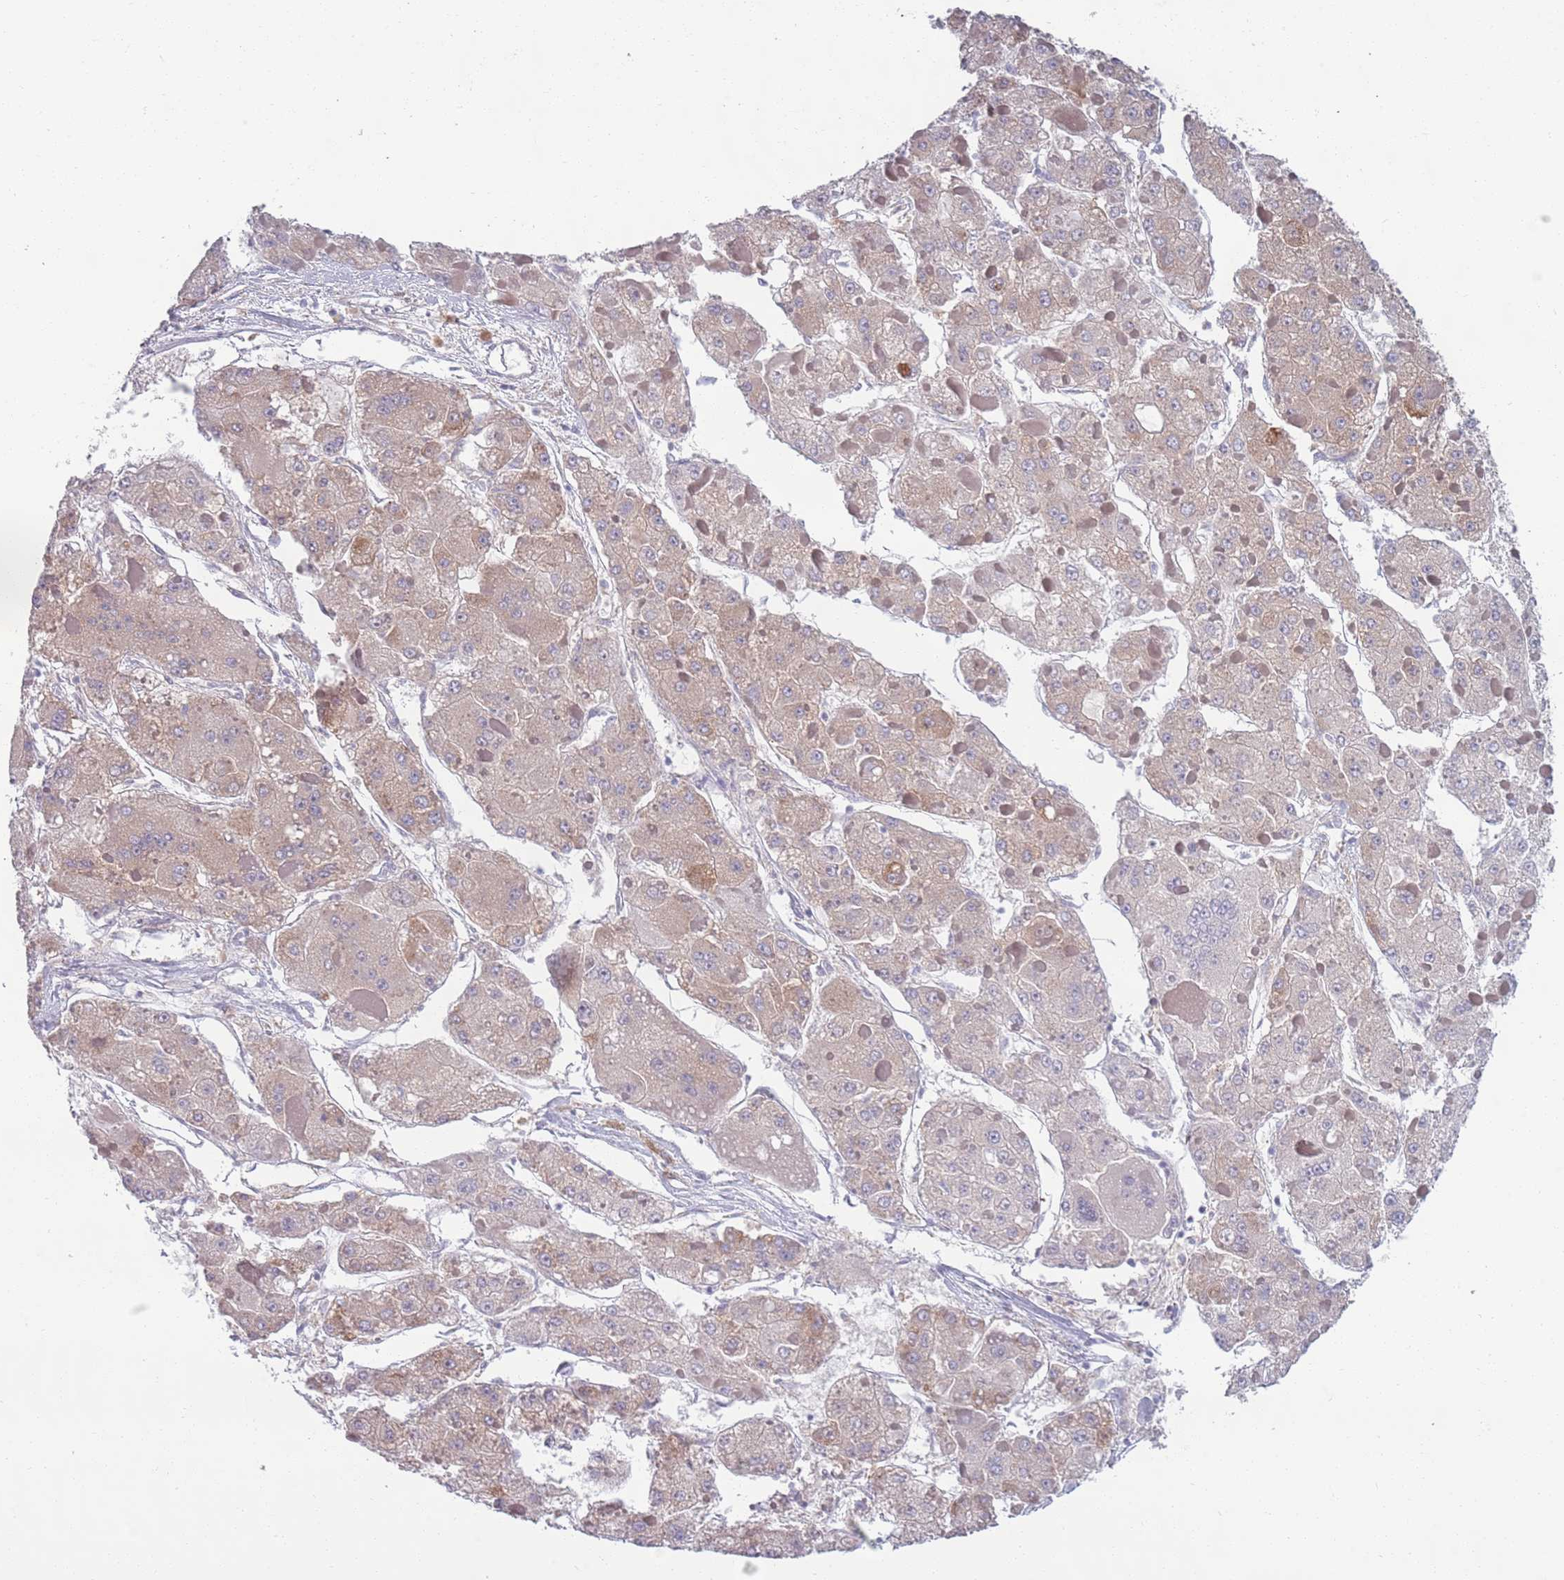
{"staining": {"intensity": "weak", "quantity": ">75%", "location": "cytoplasmic/membranous"}, "tissue": "liver cancer", "cell_type": "Tumor cells", "image_type": "cancer", "snomed": [{"axis": "morphology", "description": "Carcinoma, Hepatocellular, NOS"}, {"axis": "topography", "description": "Liver"}], "caption": "Immunohistochemistry (DAB (3,3'-diaminobenzidine)) staining of human liver cancer demonstrates weak cytoplasmic/membranous protein positivity in about >75% of tumor cells.", "gene": "LTB", "patient": {"sex": "female", "age": 73}}